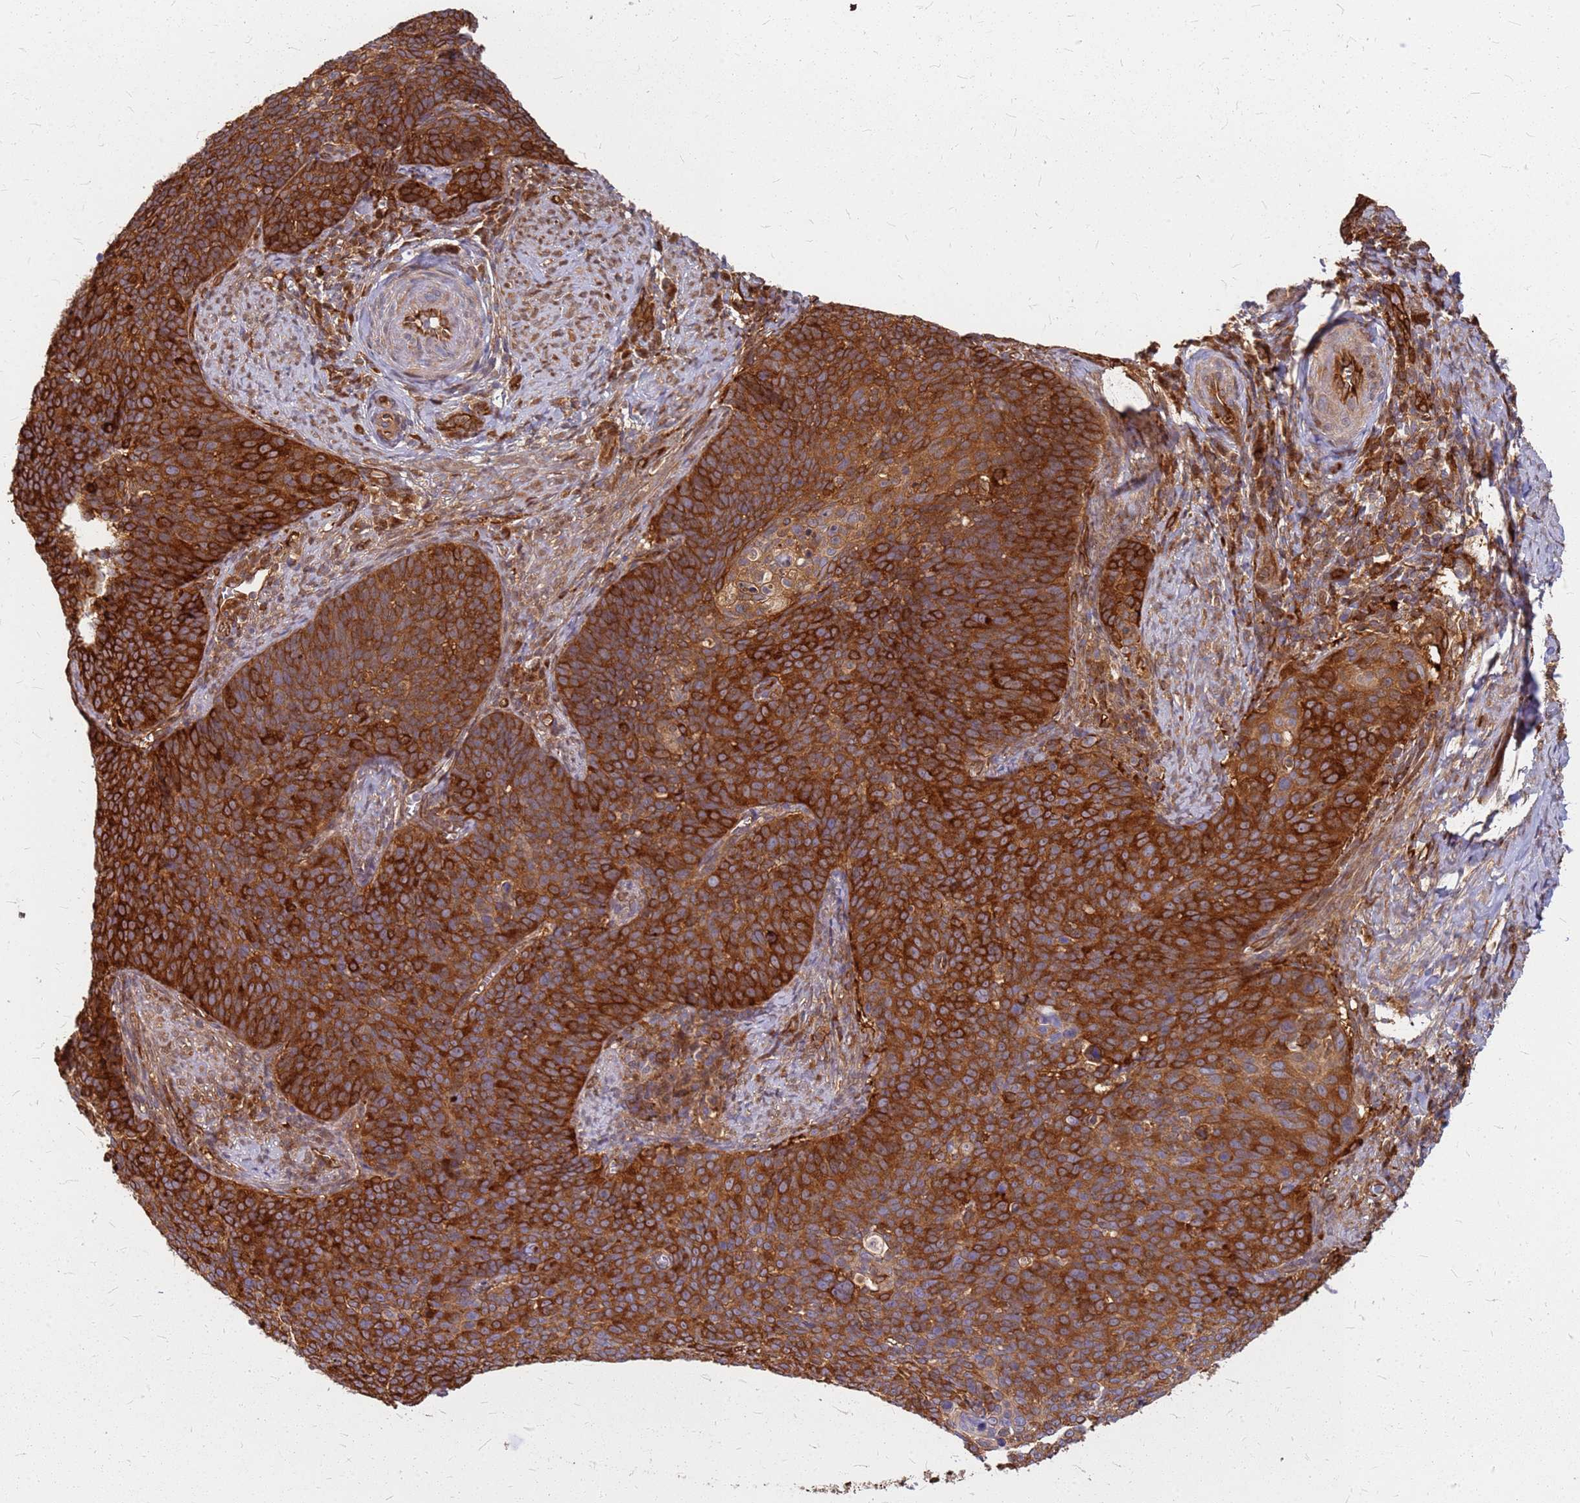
{"staining": {"intensity": "strong", "quantity": ">75%", "location": "cytoplasmic/membranous"}, "tissue": "cervical cancer", "cell_type": "Tumor cells", "image_type": "cancer", "snomed": [{"axis": "morphology", "description": "Normal tissue, NOS"}, {"axis": "morphology", "description": "Squamous cell carcinoma, NOS"}, {"axis": "topography", "description": "Cervix"}], "caption": "Immunohistochemical staining of cervical cancer reveals strong cytoplasmic/membranous protein staining in about >75% of tumor cells.", "gene": "HDX", "patient": {"sex": "female", "age": 39}}